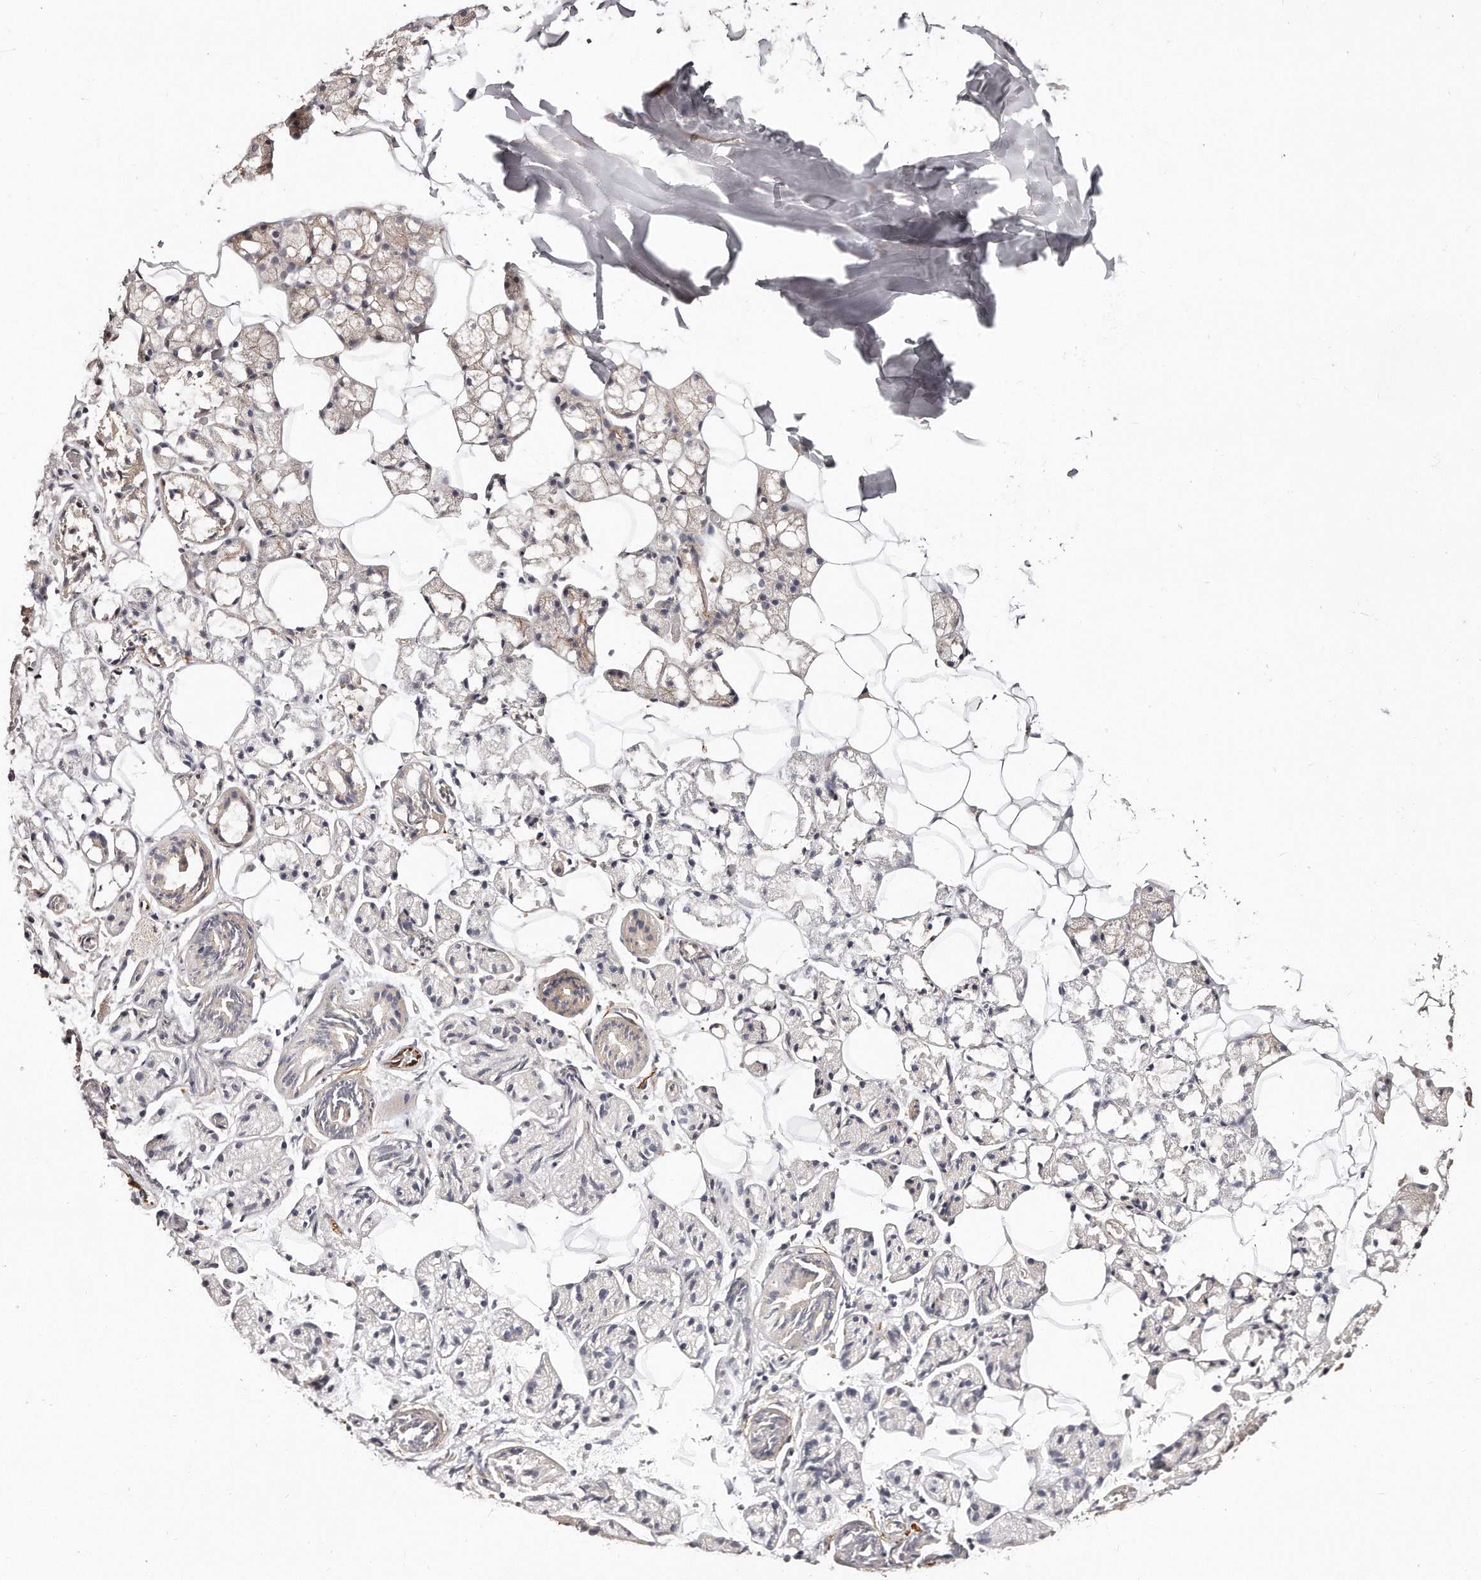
{"staining": {"intensity": "strong", "quantity": "<25%", "location": "cytoplasmic/membranous"}, "tissue": "salivary gland", "cell_type": "Glandular cells", "image_type": "normal", "snomed": [{"axis": "morphology", "description": "Normal tissue, NOS"}, {"axis": "topography", "description": "Salivary gland"}], "caption": "This histopathology image demonstrates immunohistochemistry staining of unremarkable human salivary gland, with medium strong cytoplasmic/membranous expression in approximately <25% of glandular cells.", "gene": "GBP4", "patient": {"sex": "female", "age": 33}}